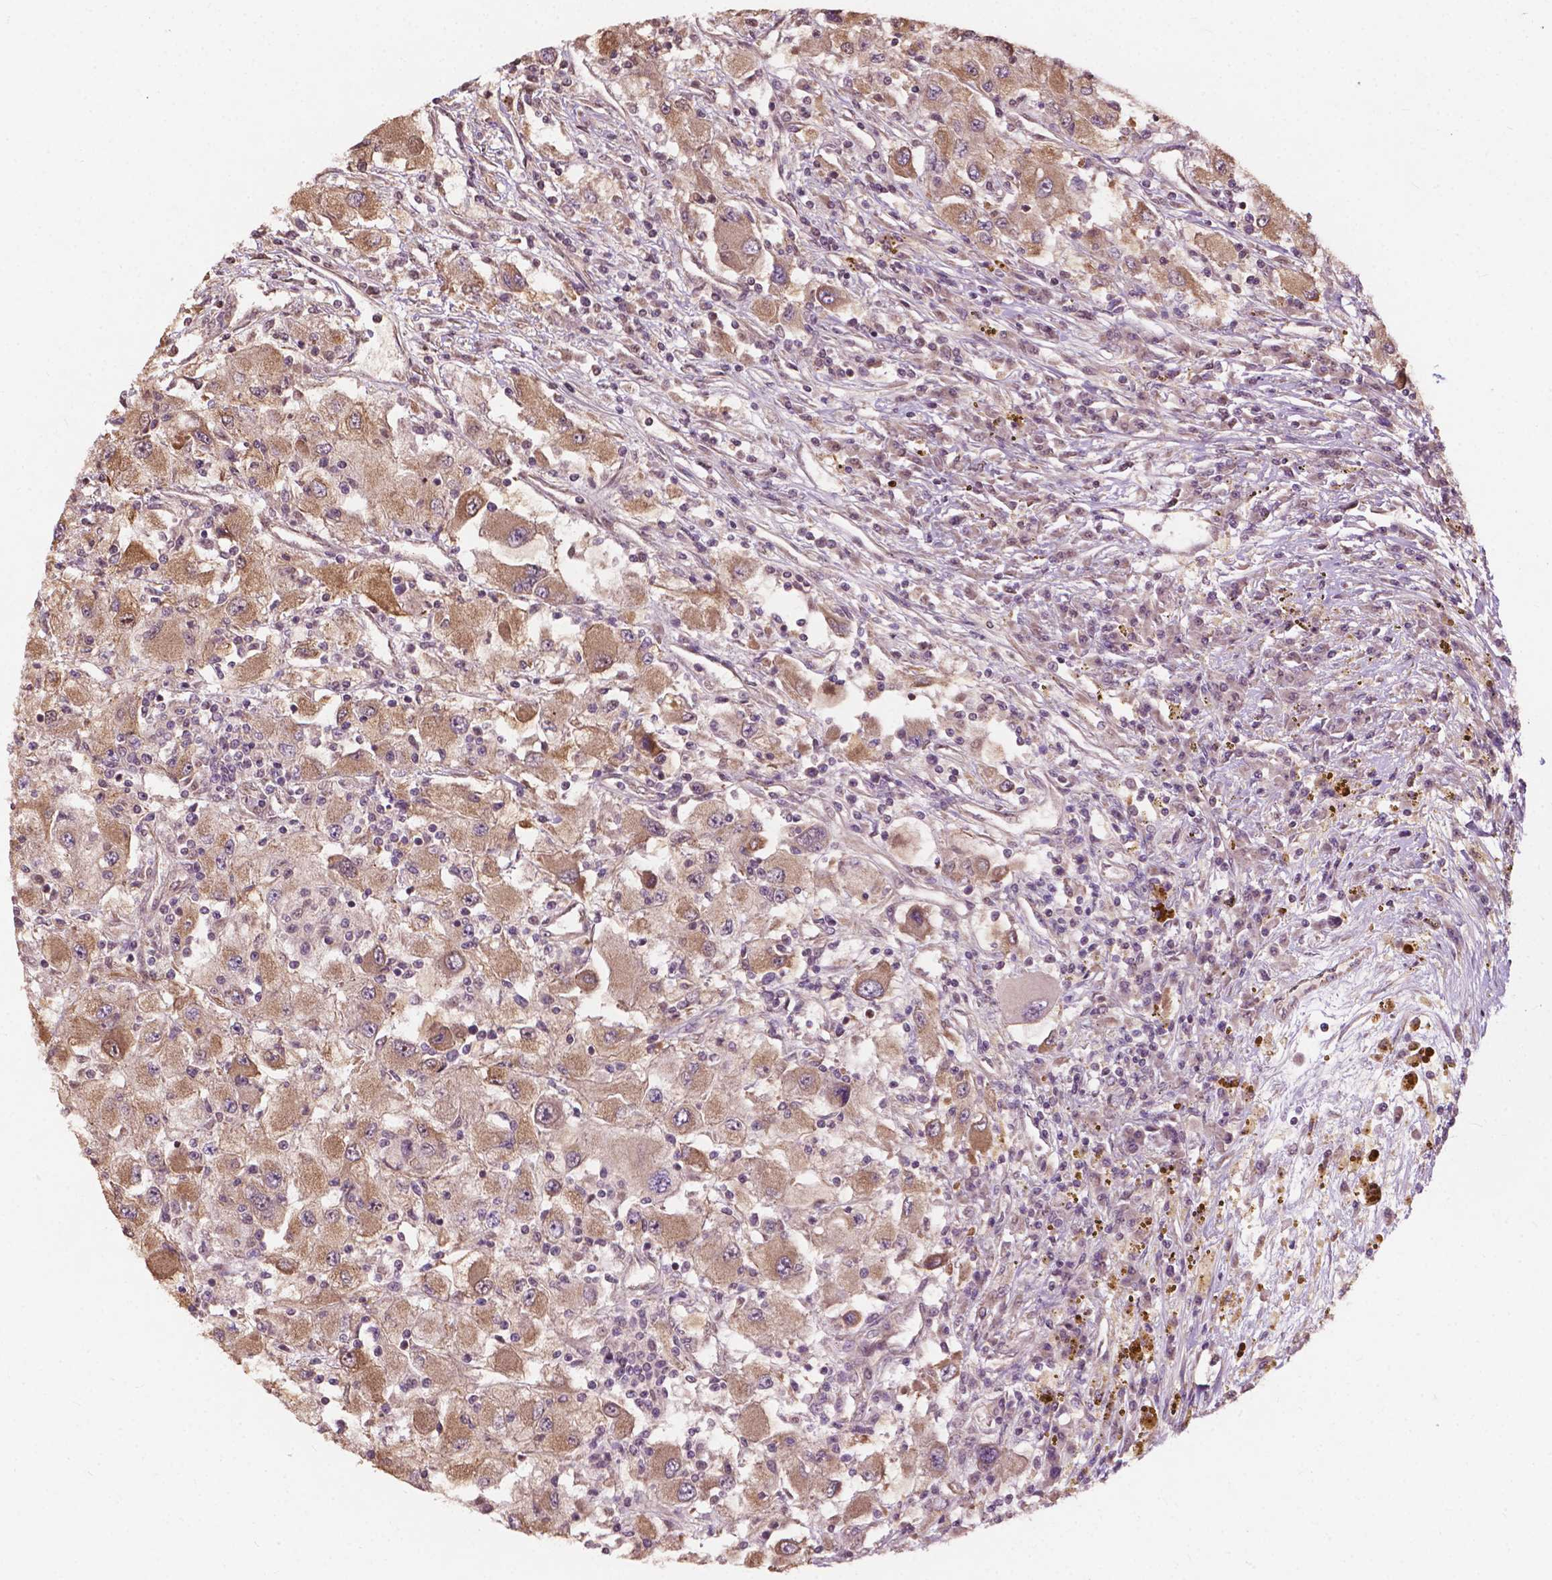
{"staining": {"intensity": "moderate", "quantity": "25%-75%", "location": "cytoplasmic/membranous"}, "tissue": "renal cancer", "cell_type": "Tumor cells", "image_type": "cancer", "snomed": [{"axis": "morphology", "description": "Adenocarcinoma, NOS"}, {"axis": "topography", "description": "Kidney"}], "caption": "This is a photomicrograph of immunohistochemistry staining of renal cancer (adenocarcinoma), which shows moderate expression in the cytoplasmic/membranous of tumor cells.", "gene": "CDC42BPA", "patient": {"sex": "female", "age": 67}}